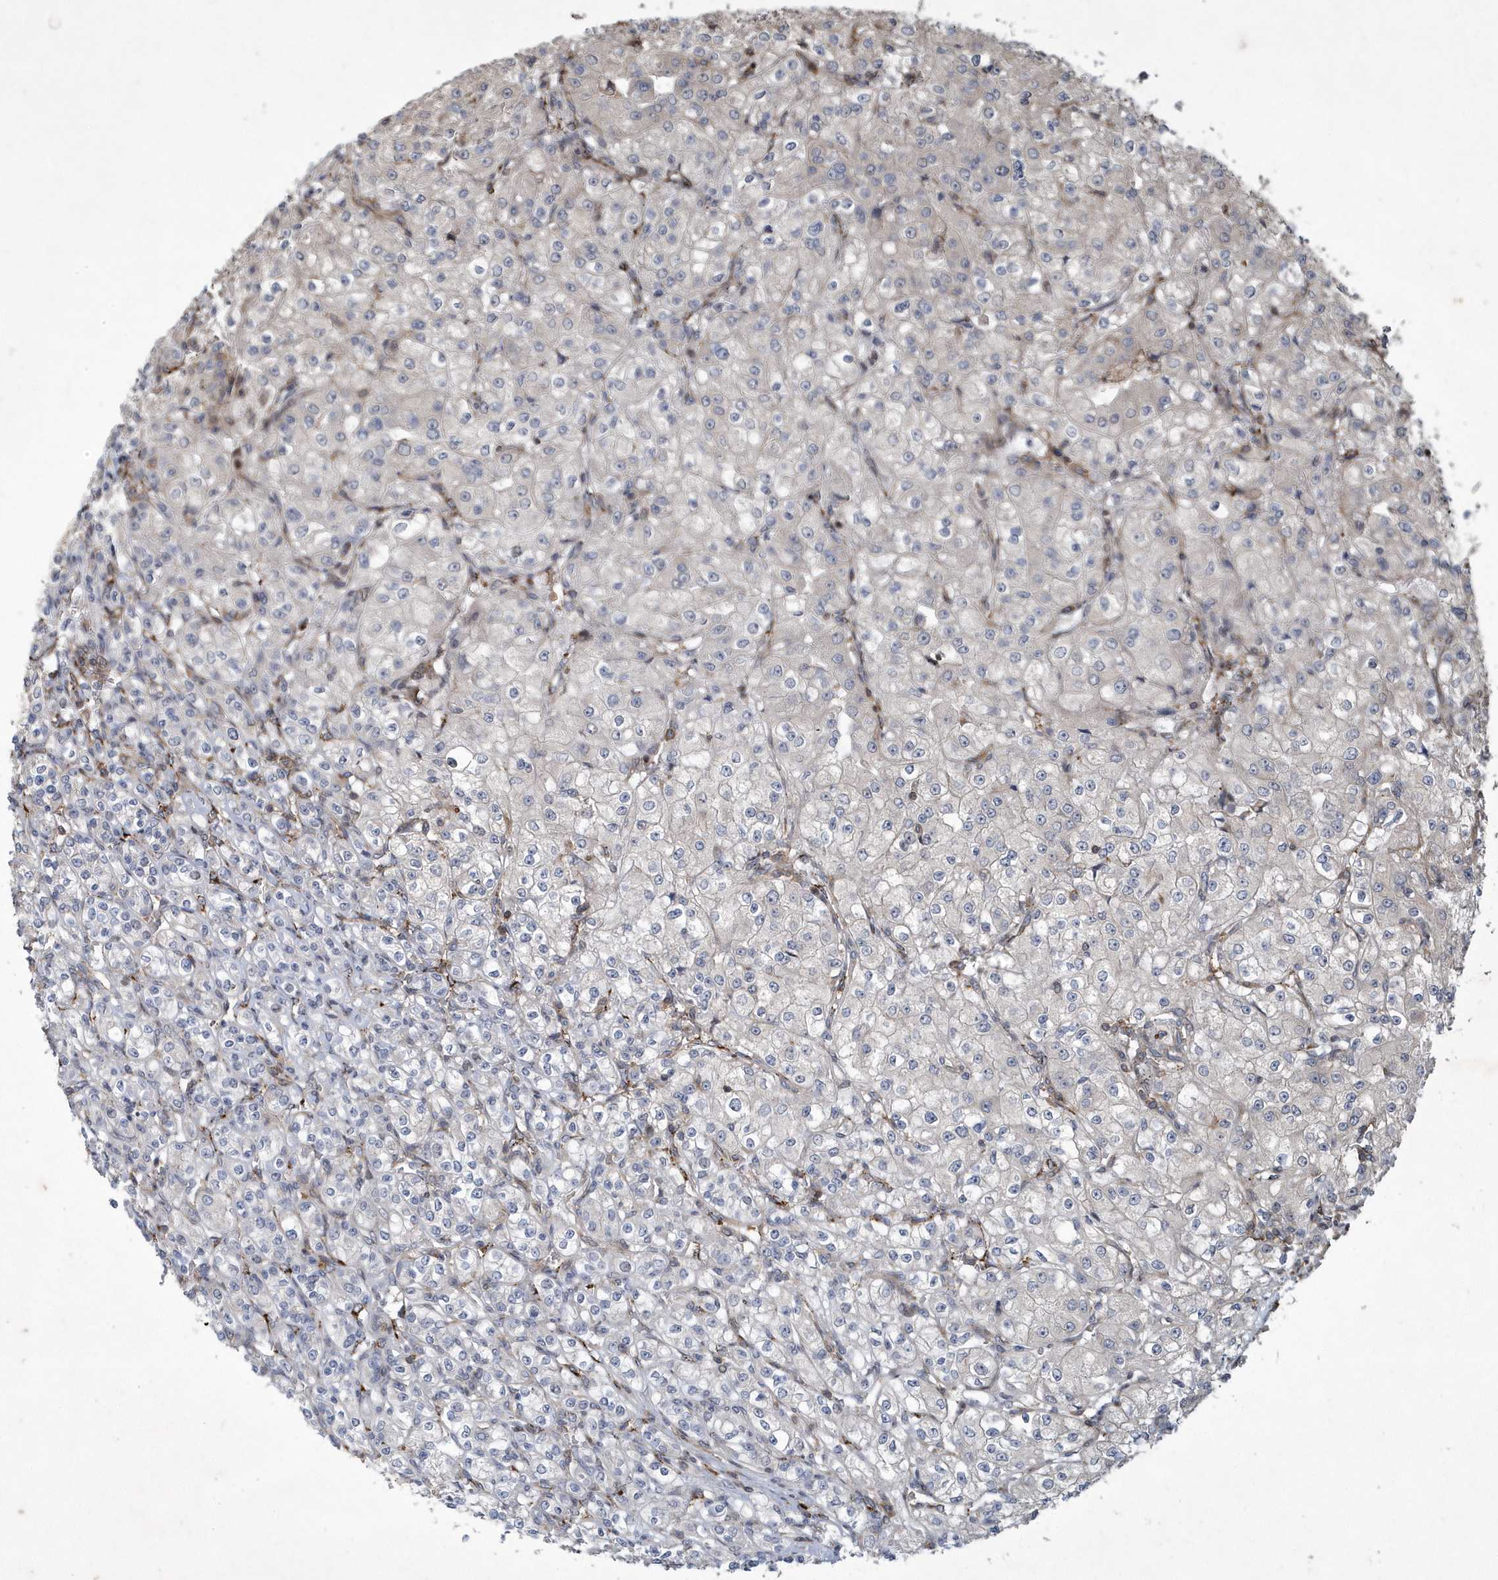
{"staining": {"intensity": "negative", "quantity": "none", "location": "none"}, "tissue": "renal cancer", "cell_type": "Tumor cells", "image_type": "cancer", "snomed": [{"axis": "morphology", "description": "Adenocarcinoma, NOS"}, {"axis": "topography", "description": "Kidney"}], "caption": "Renal cancer (adenocarcinoma) was stained to show a protein in brown. There is no significant staining in tumor cells.", "gene": "N4BP2", "patient": {"sex": "male", "age": 77}}